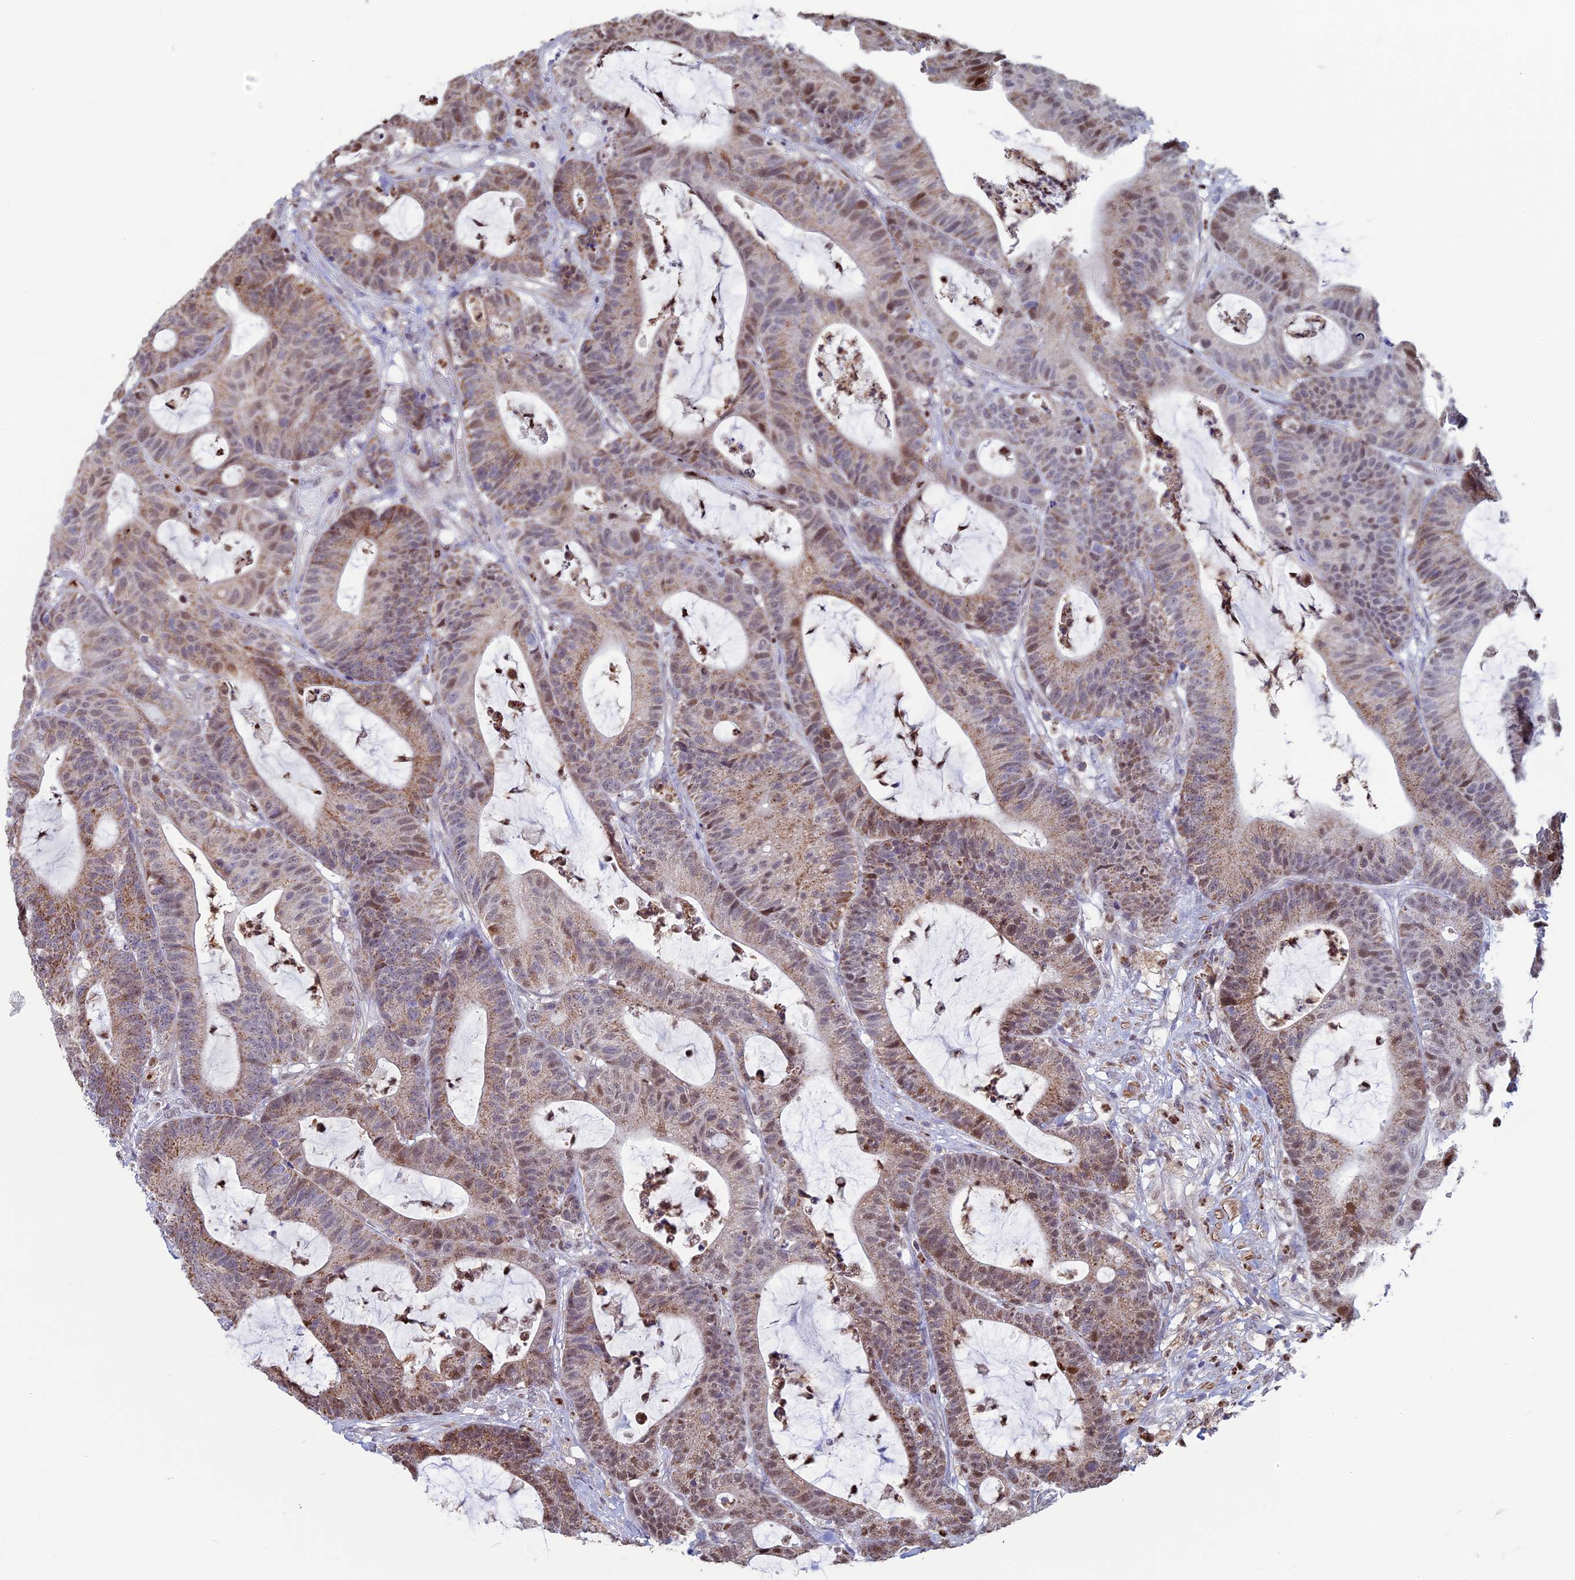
{"staining": {"intensity": "moderate", "quantity": "25%-75%", "location": "cytoplasmic/membranous,nuclear"}, "tissue": "colorectal cancer", "cell_type": "Tumor cells", "image_type": "cancer", "snomed": [{"axis": "morphology", "description": "Adenocarcinoma, NOS"}, {"axis": "topography", "description": "Colon"}], "caption": "DAB immunohistochemical staining of human colorectal cancer (adenocarcinoma) reveals moderate cytoplasmic/membranous and nuclear protein expression in about 25%-75% of tumor cells. The protein of interest is stained brown, and the nuclei are stained in blue (DAB IHC with brightfield microscopy, high magnification).", "gene": "ACSS1", "patient": {"sex": "female", "age": 84}}